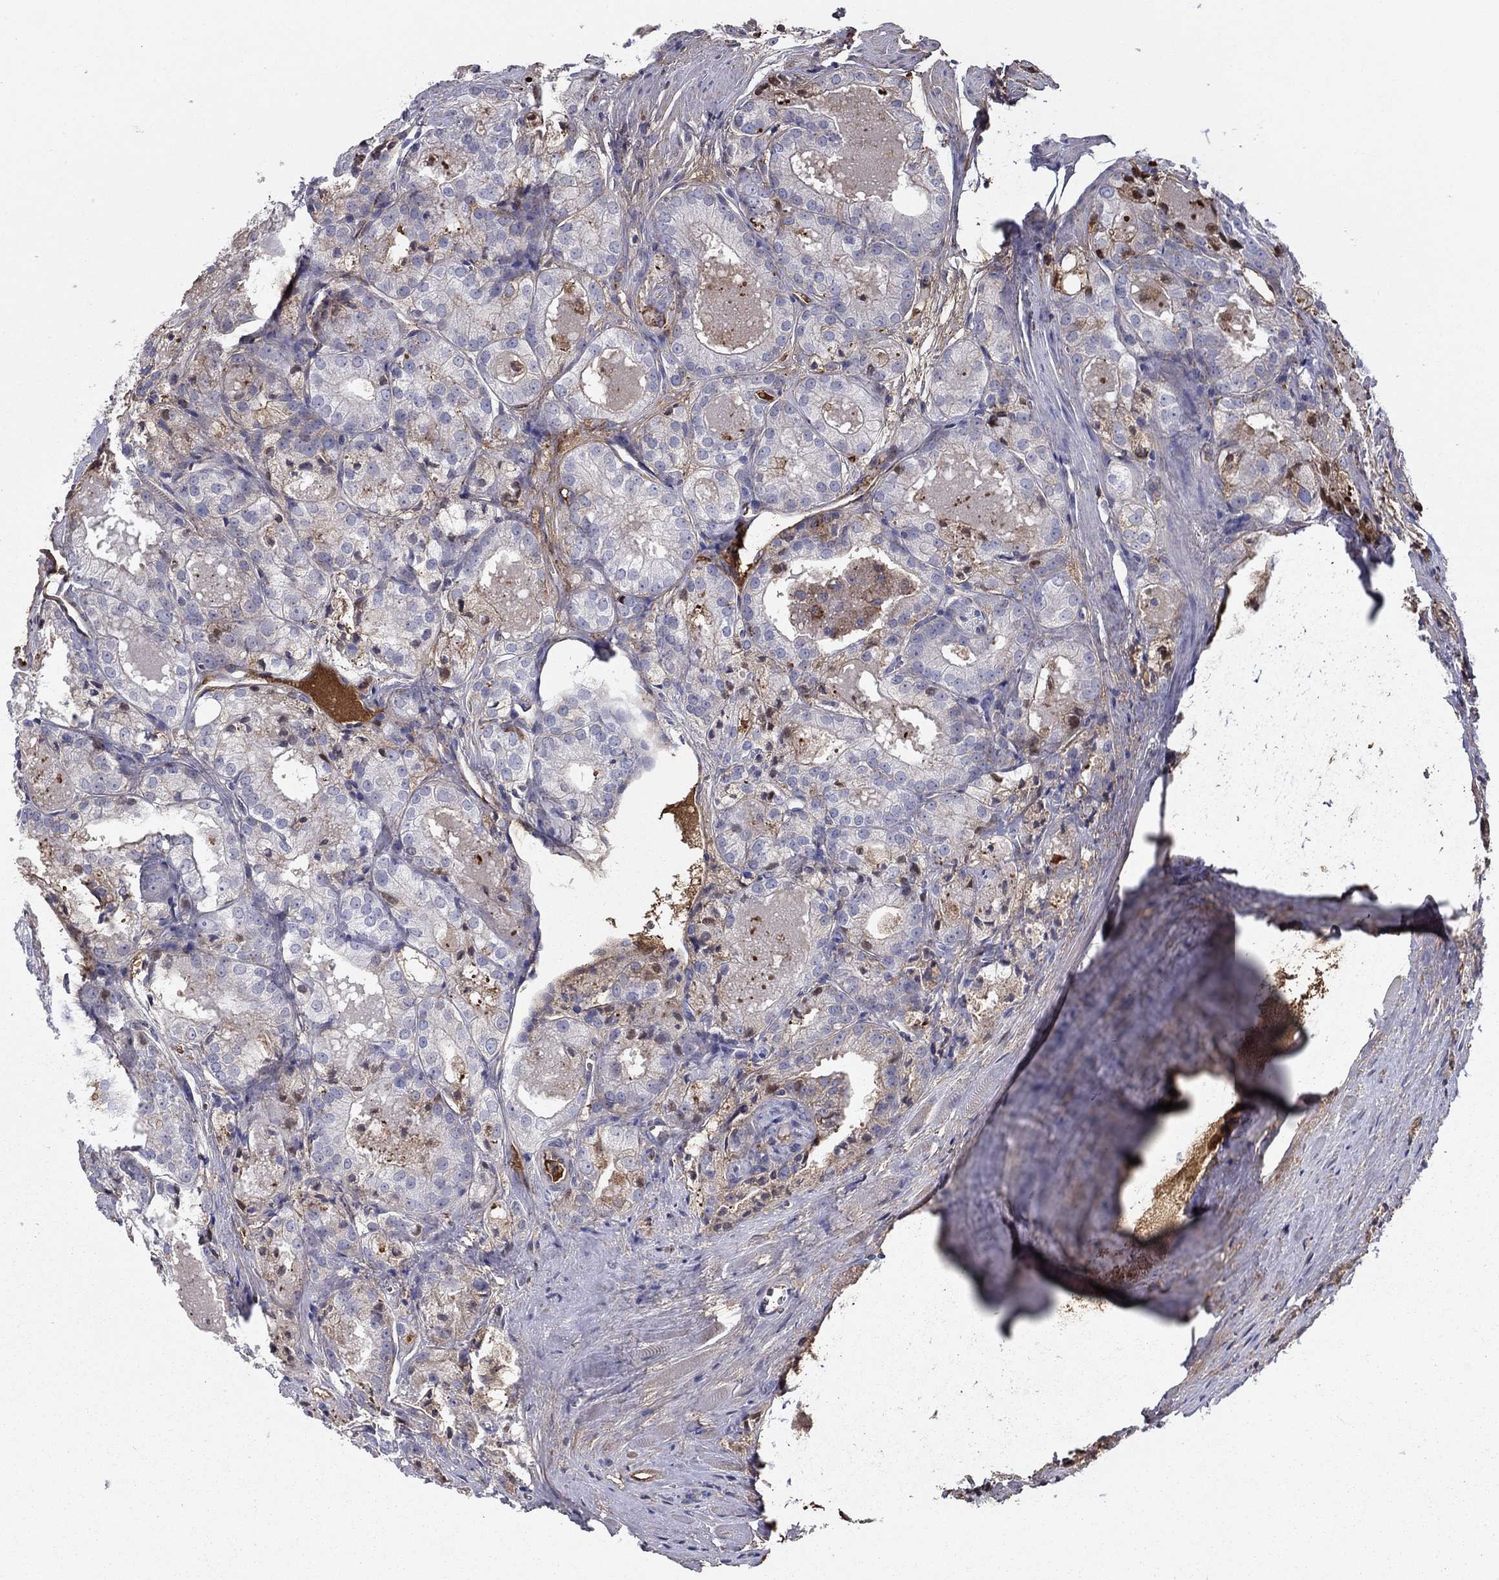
{"staining": {"intensity": "negative", "quantity": "none", "location": "none"}, "tissue": "prostate cancer", "cell_type": "Tumor cells", "image_type": "cancer", "snomed": [{"axis": "morphology", "description": "Adenocarcinoma, NOS"}, {"axis": "morphology", "description": "Adenocarcinoma, High grade"}, {"axis": "topography", "description": "Prostate"}], "caption": "Tumor cells are negative for protein expression in human high-grade adenocarcinoma (prostate).", "gene": "HPX", "patient": {"sex": "male", "age": 70}}